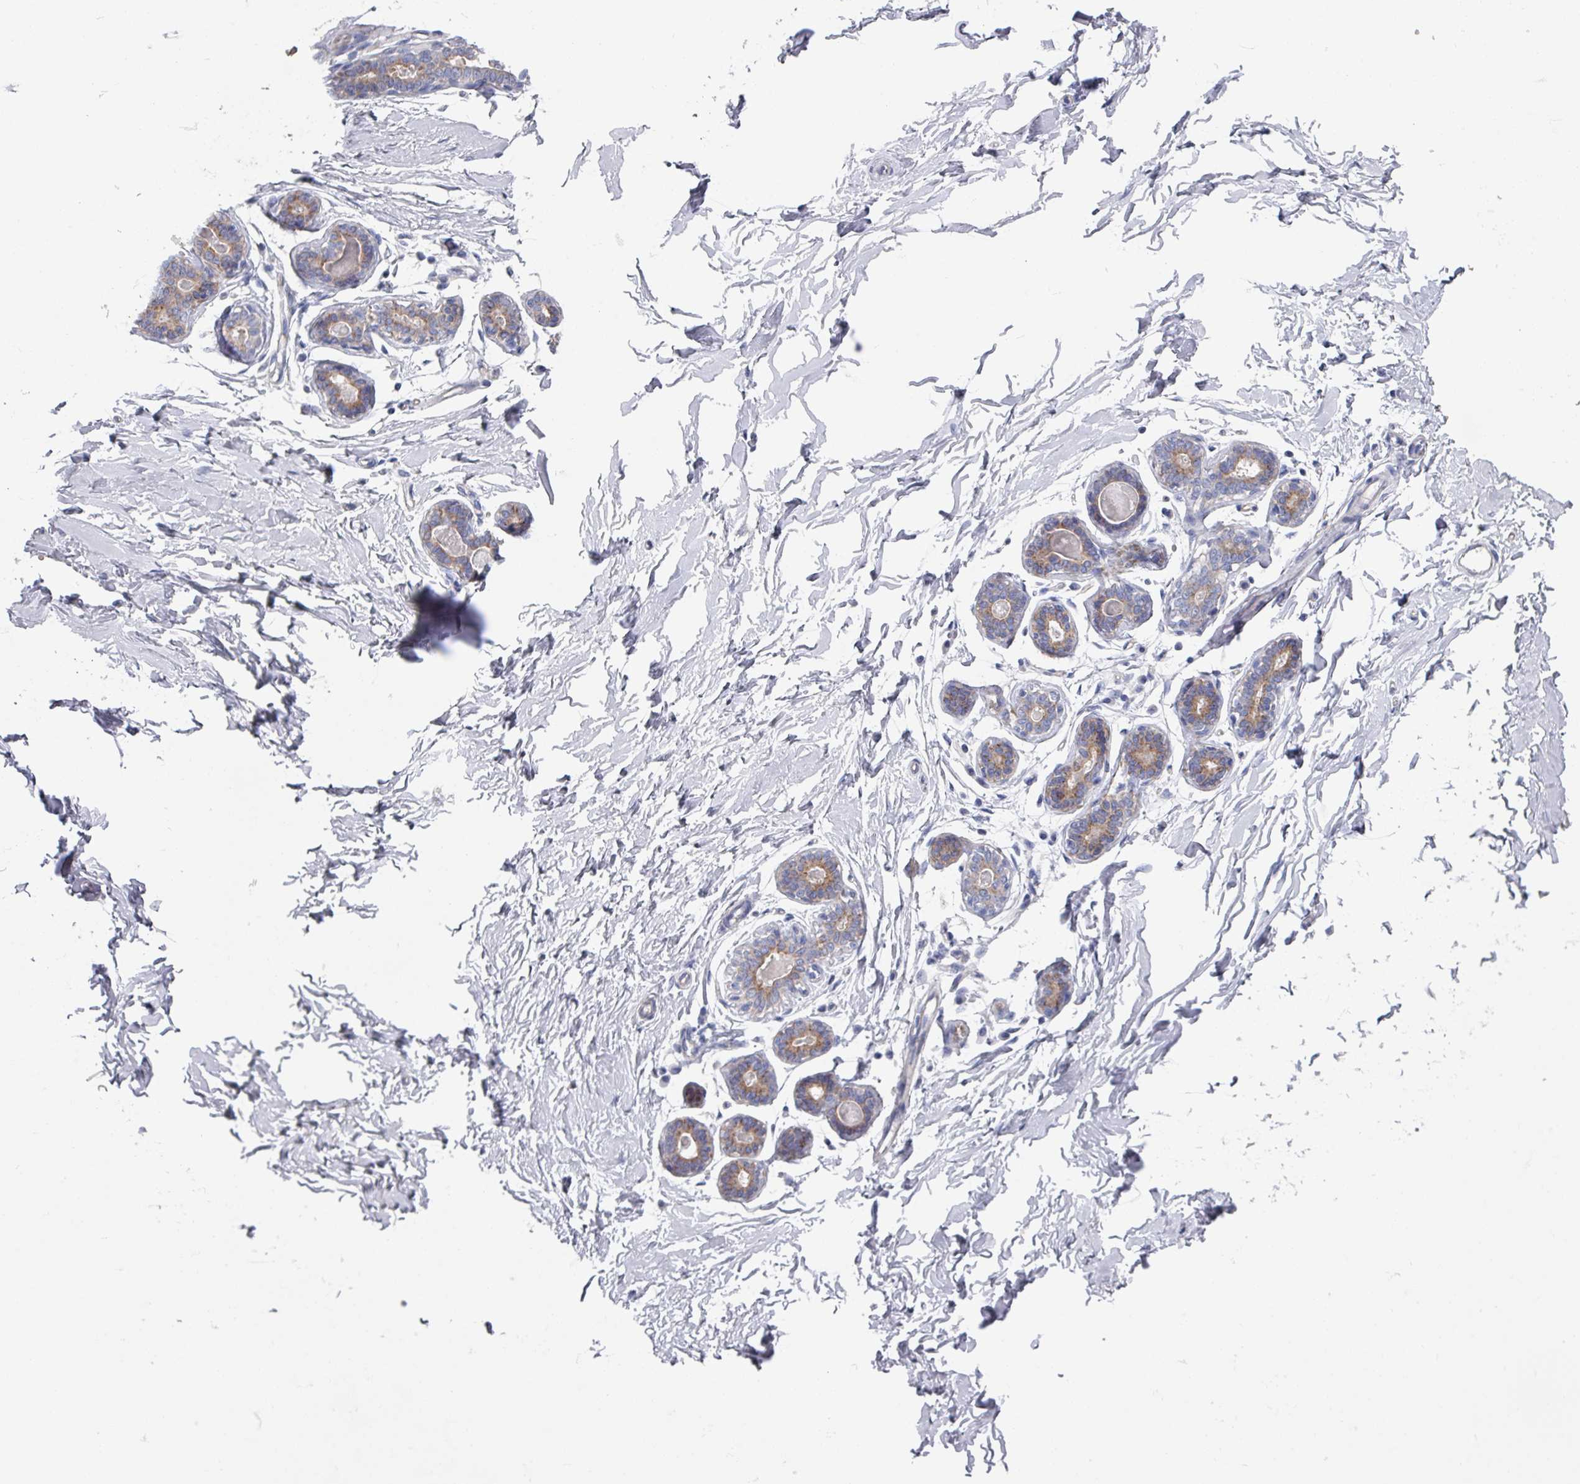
{"staining": {"intensity": "negative", "quantity": "none", "location": "none"}, "tissue": "breast", "cell_type": "Adipocytes", "image_type": "normal", "snomed": [{"axis": "morphology", "description": "Normal tissue, NOS"}, {"axis": "topography", "description": "Breast"}], "caption": "Adipocytes are negative for protein expression in unremarkable human breast. (Stains: DAB IHC with hematoxylin counter stain, Microscopy: brightfield microscopy at high magnification).", "gene": "EFL1", "patient": {"sex": "female", "age": 23}}